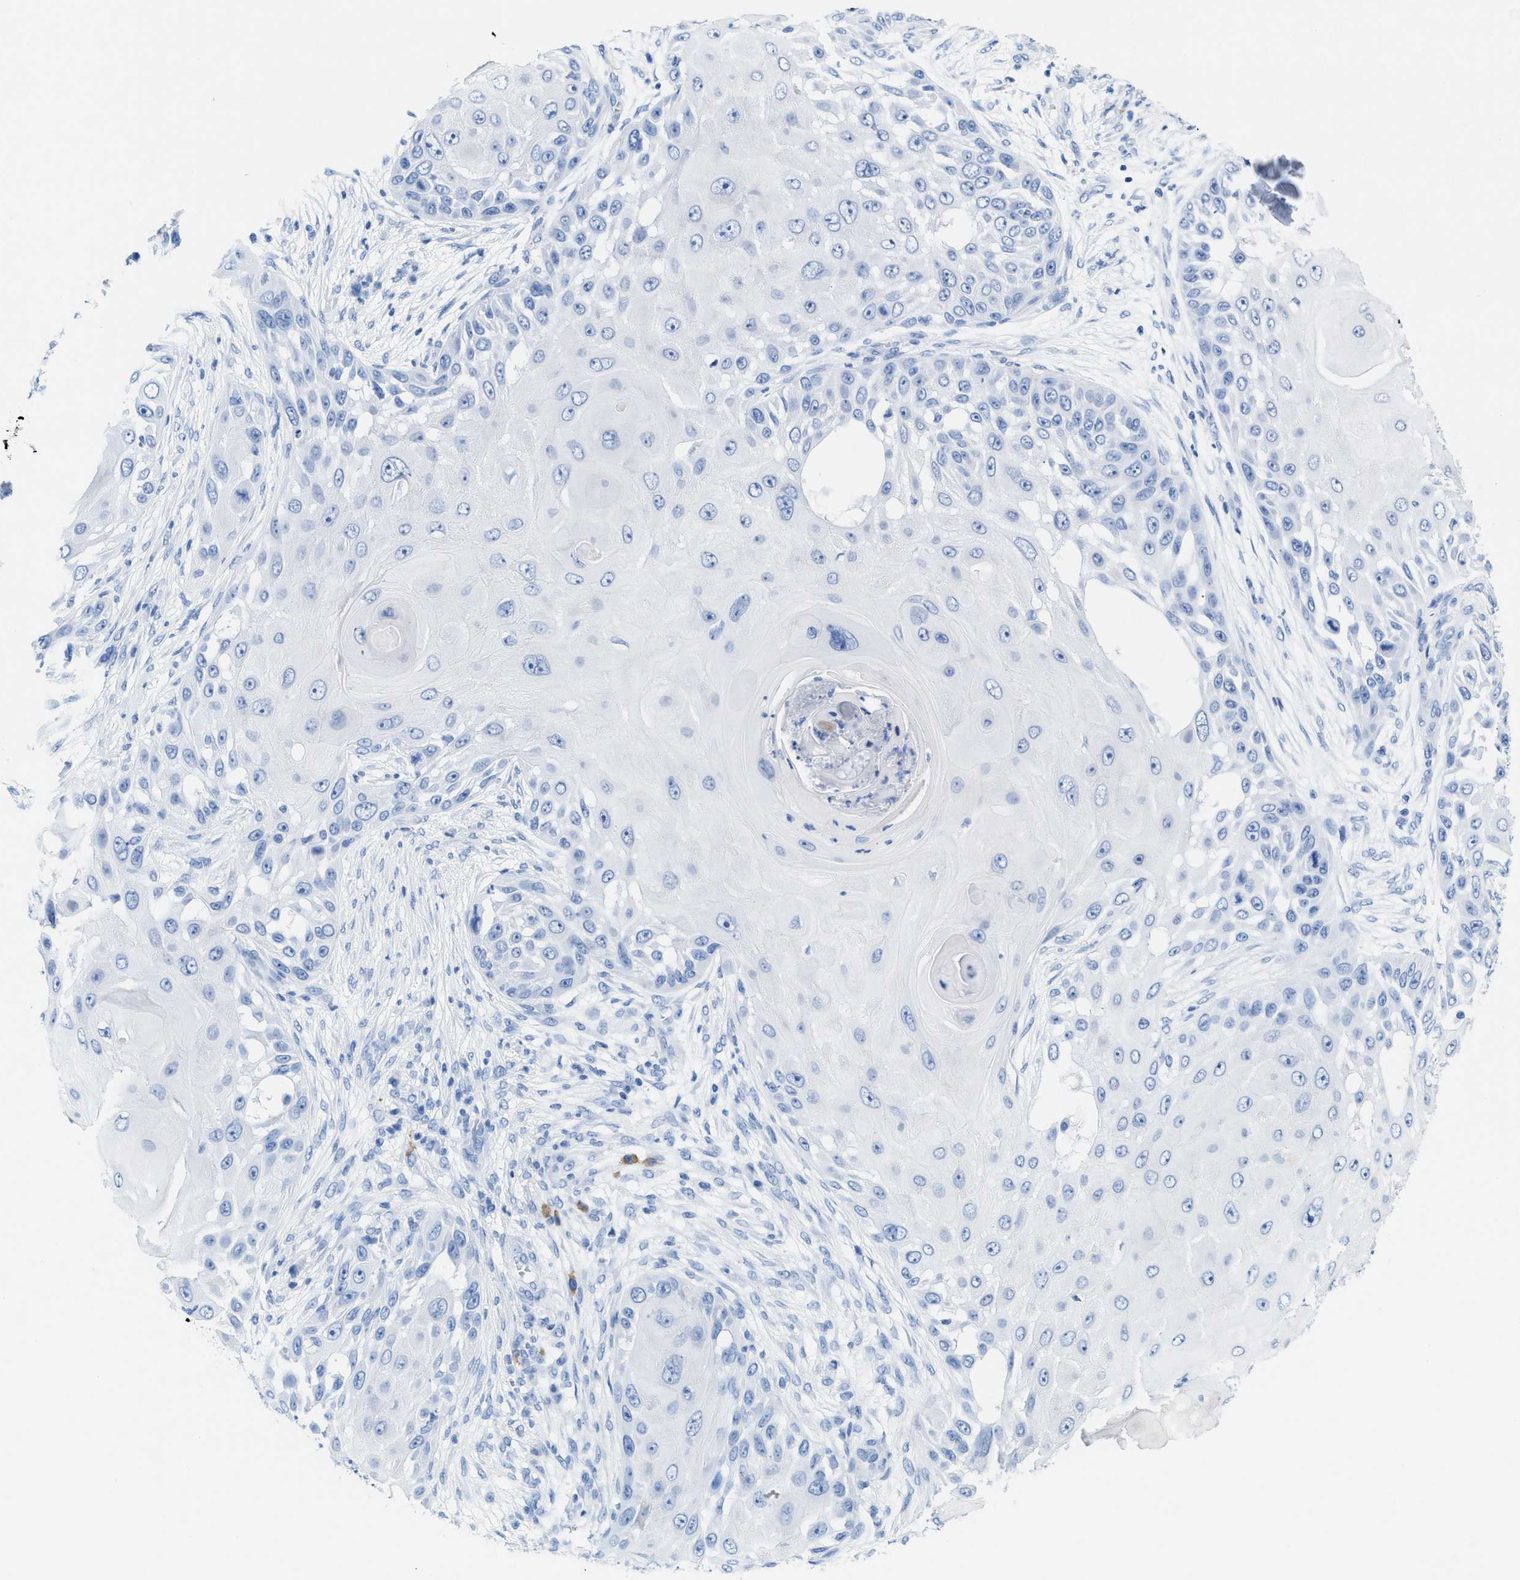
{"staining": {"intensity": "negative", "quantity": "none", "location": "none"}, "tissue": "skin cancer", "cell_type": "Tumor cells", "image_type": "cancer", "snomed": [{"axis": "morphology", "description": "Squamous cell carcinoma, NOS"}, {"axis": "topography", "description": "Skin"}], "caption": "DAB immunohistochemical staining of human skin squamous cell carcinoma displays no significant positivity in tumor cells.", "gene": "ANKFN1", "patient": {"sex": "female", "age": 44}}